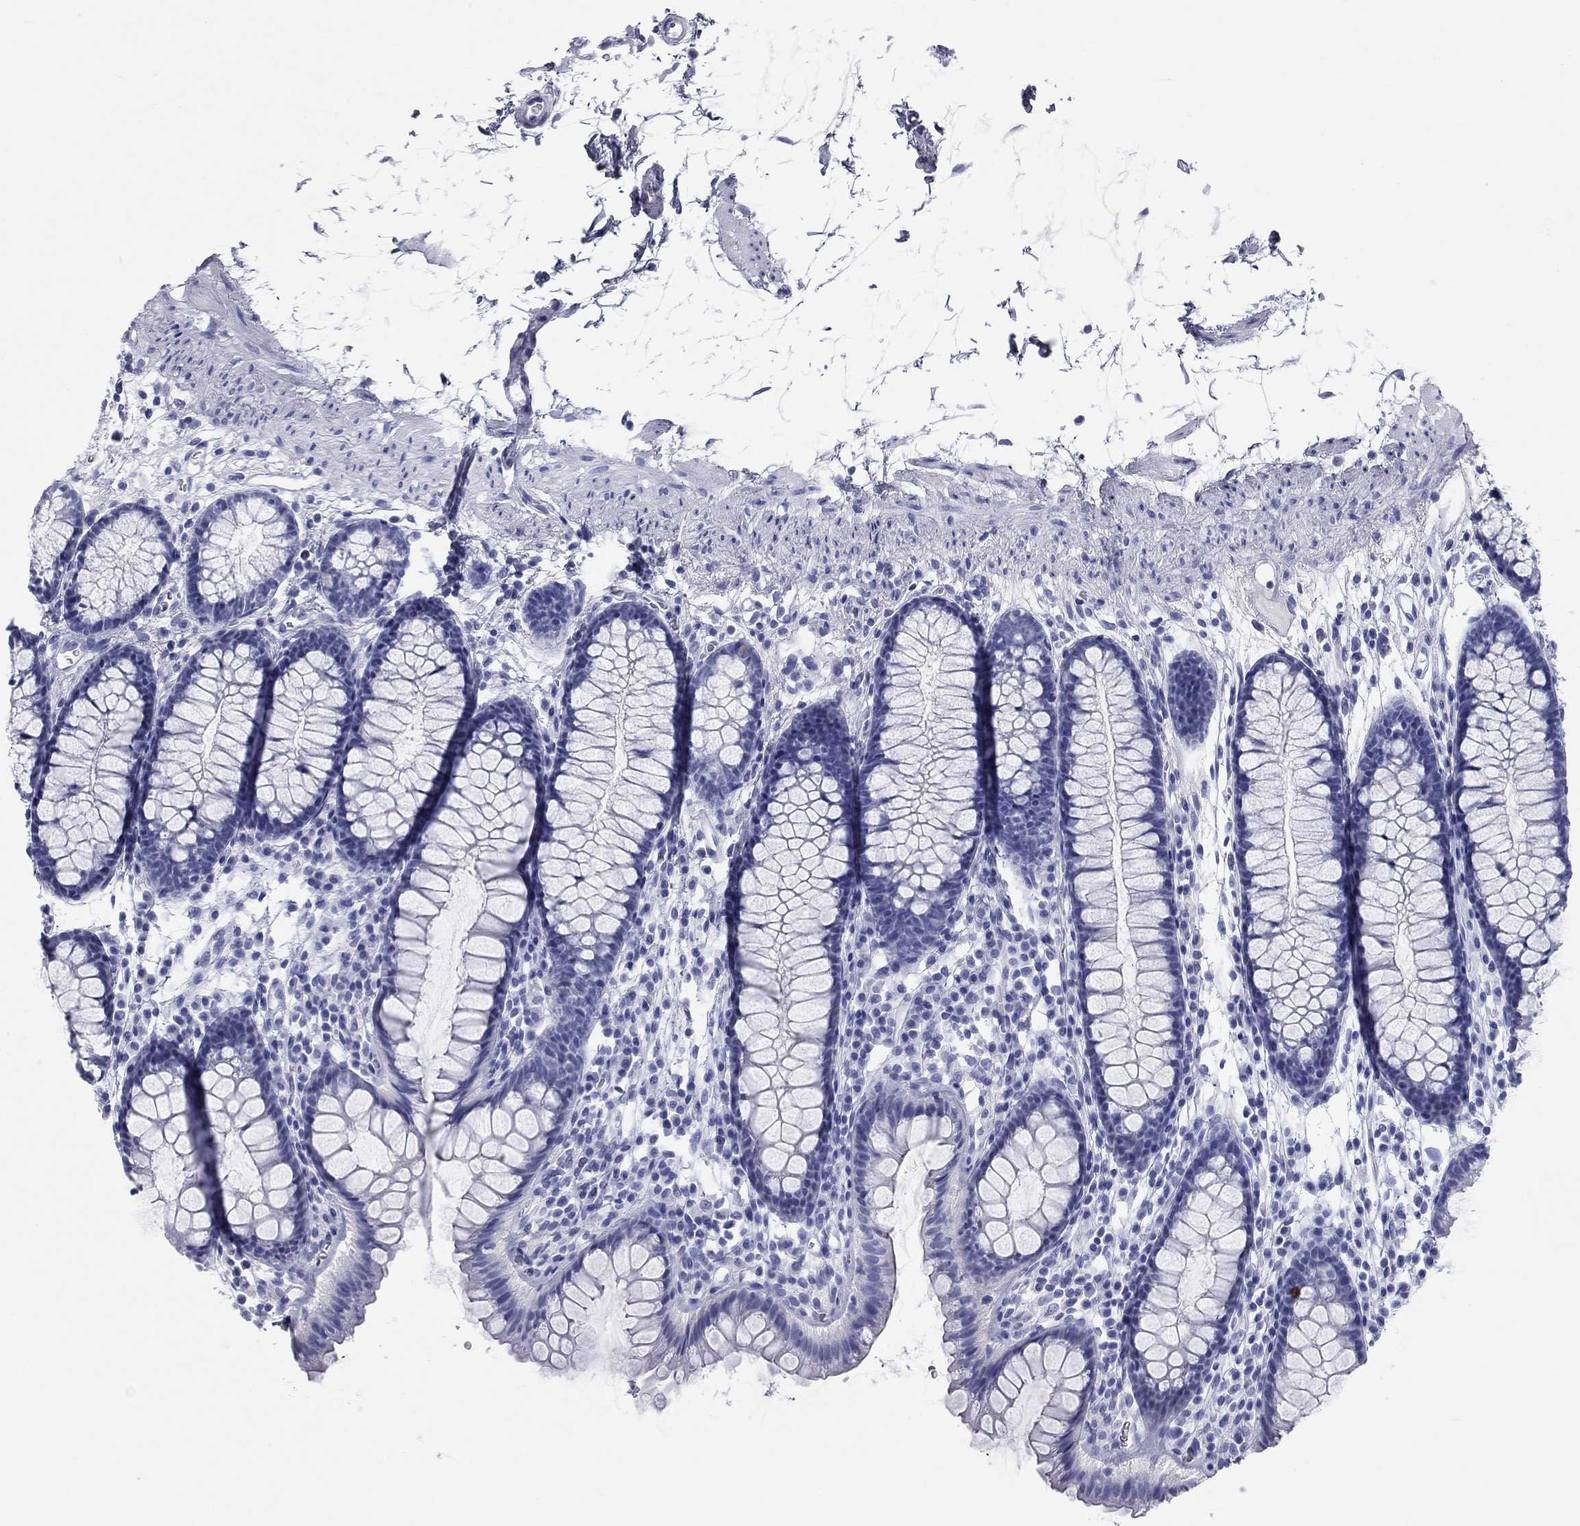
{"staining": {"intensity": "negative", "quantity": "none", "location": "none"}, "tissue": "colon", "cell_type": "Endothelial cells", "image_type": "normal", "snomed": [{"axis": "morphology", "description": "Normal tissue, NOS"}, {"axis": "topography", "description": "Colon"}], "caption": "IHC image of normal colon: colon stained with DAB (3,3'-diaminobenzidine) displays no significant protein staining in endothelial cells. (DAB immunohistochemistry with hematoxylin counter stain).", "gene": "NPPA", "patient": {"sex": "male", "age": 76}}